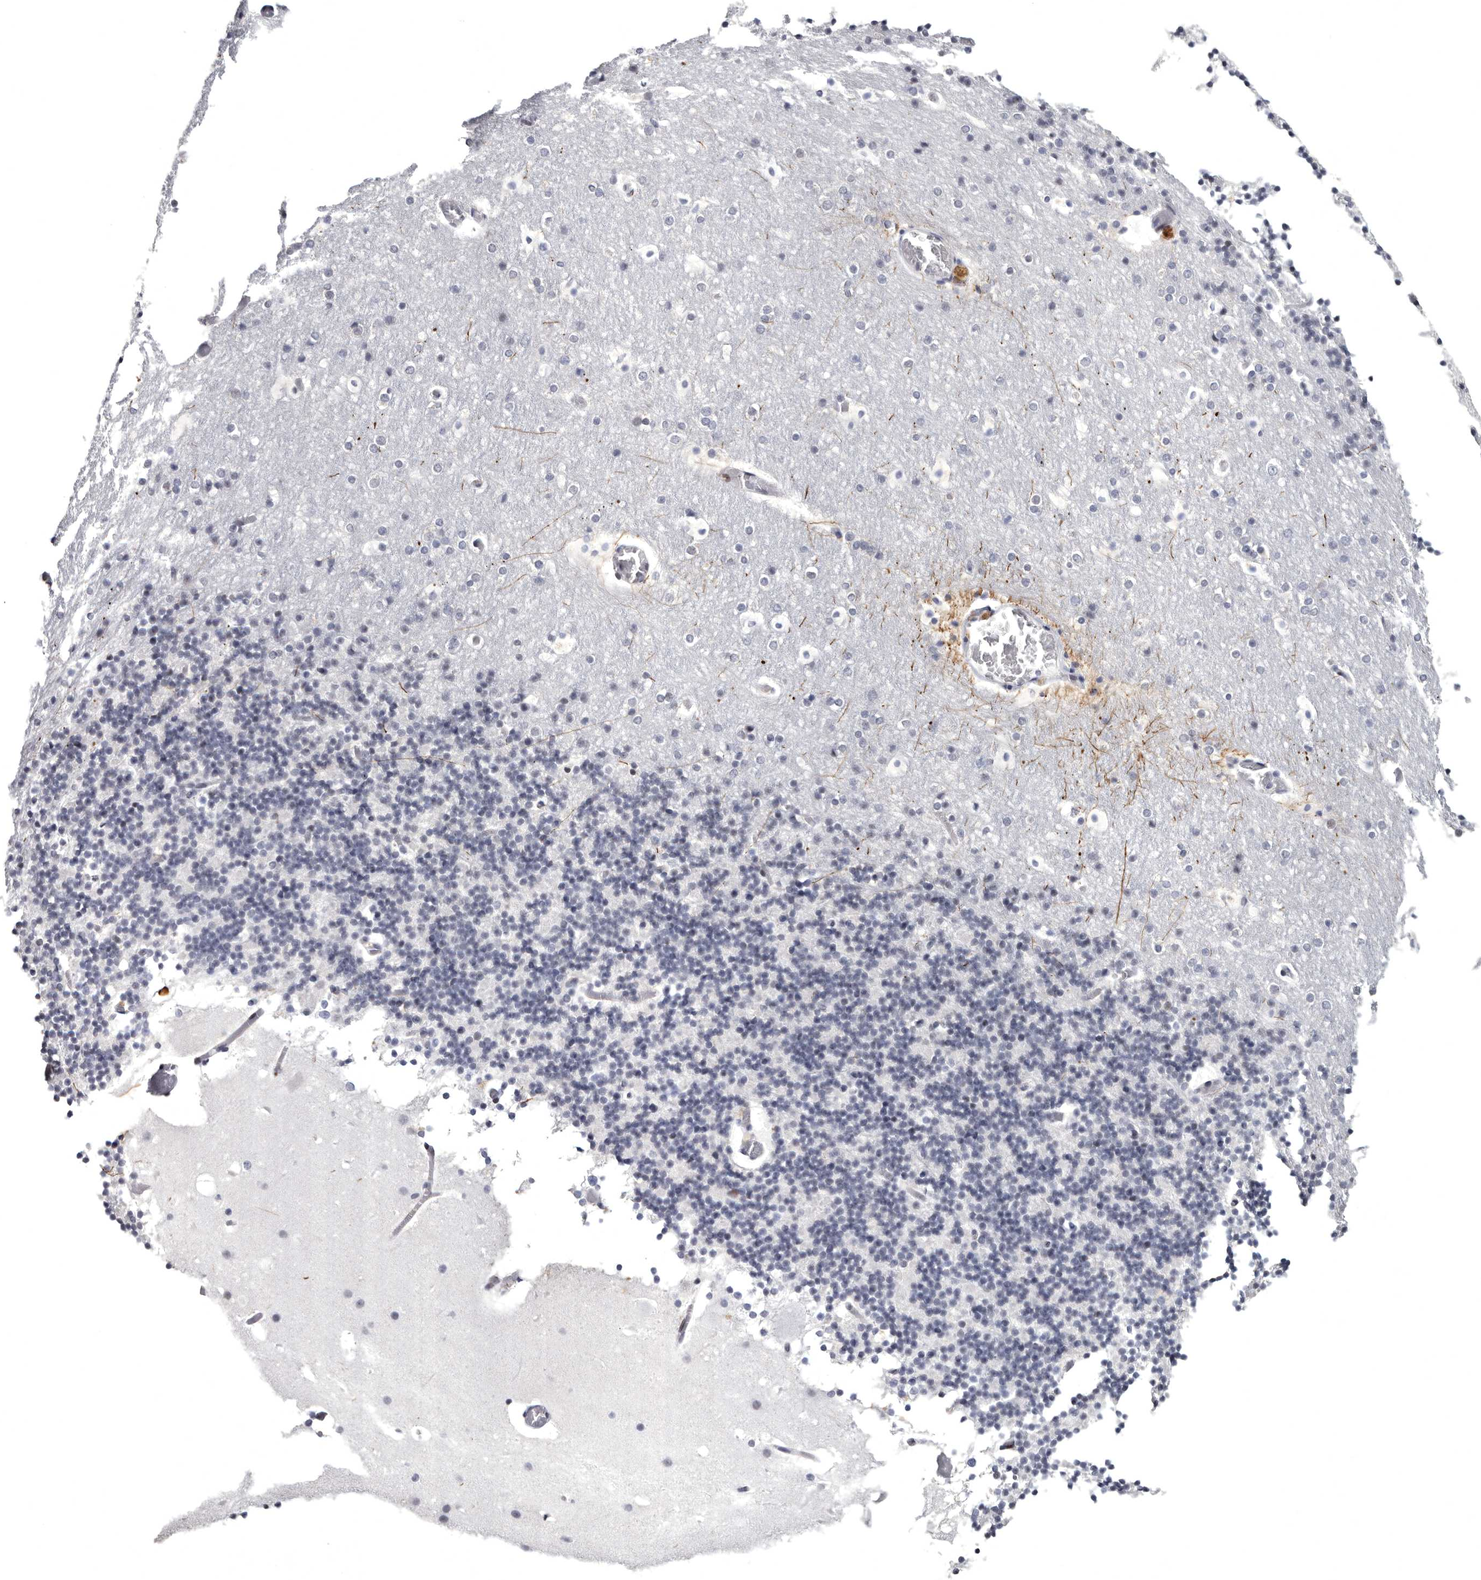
{"staining": {"intensity": "negative", "quantity": "none", "location": "none"}, "tissue": "cerebellum", "cell_type": "Cells in granular layer", "image_type": "normal", "snomed": [{"axis": "morphology", "description": "Normal tissue, NOS"}, {"axis": "topography", "description": "Cerebellum"}], "caption": "DAB immunohistochemical staining of benign cerebellum shows no significant staining in cells in granular layer.", "gene": "WRAP73", "patient": {"sex": "male", "age": 57}}